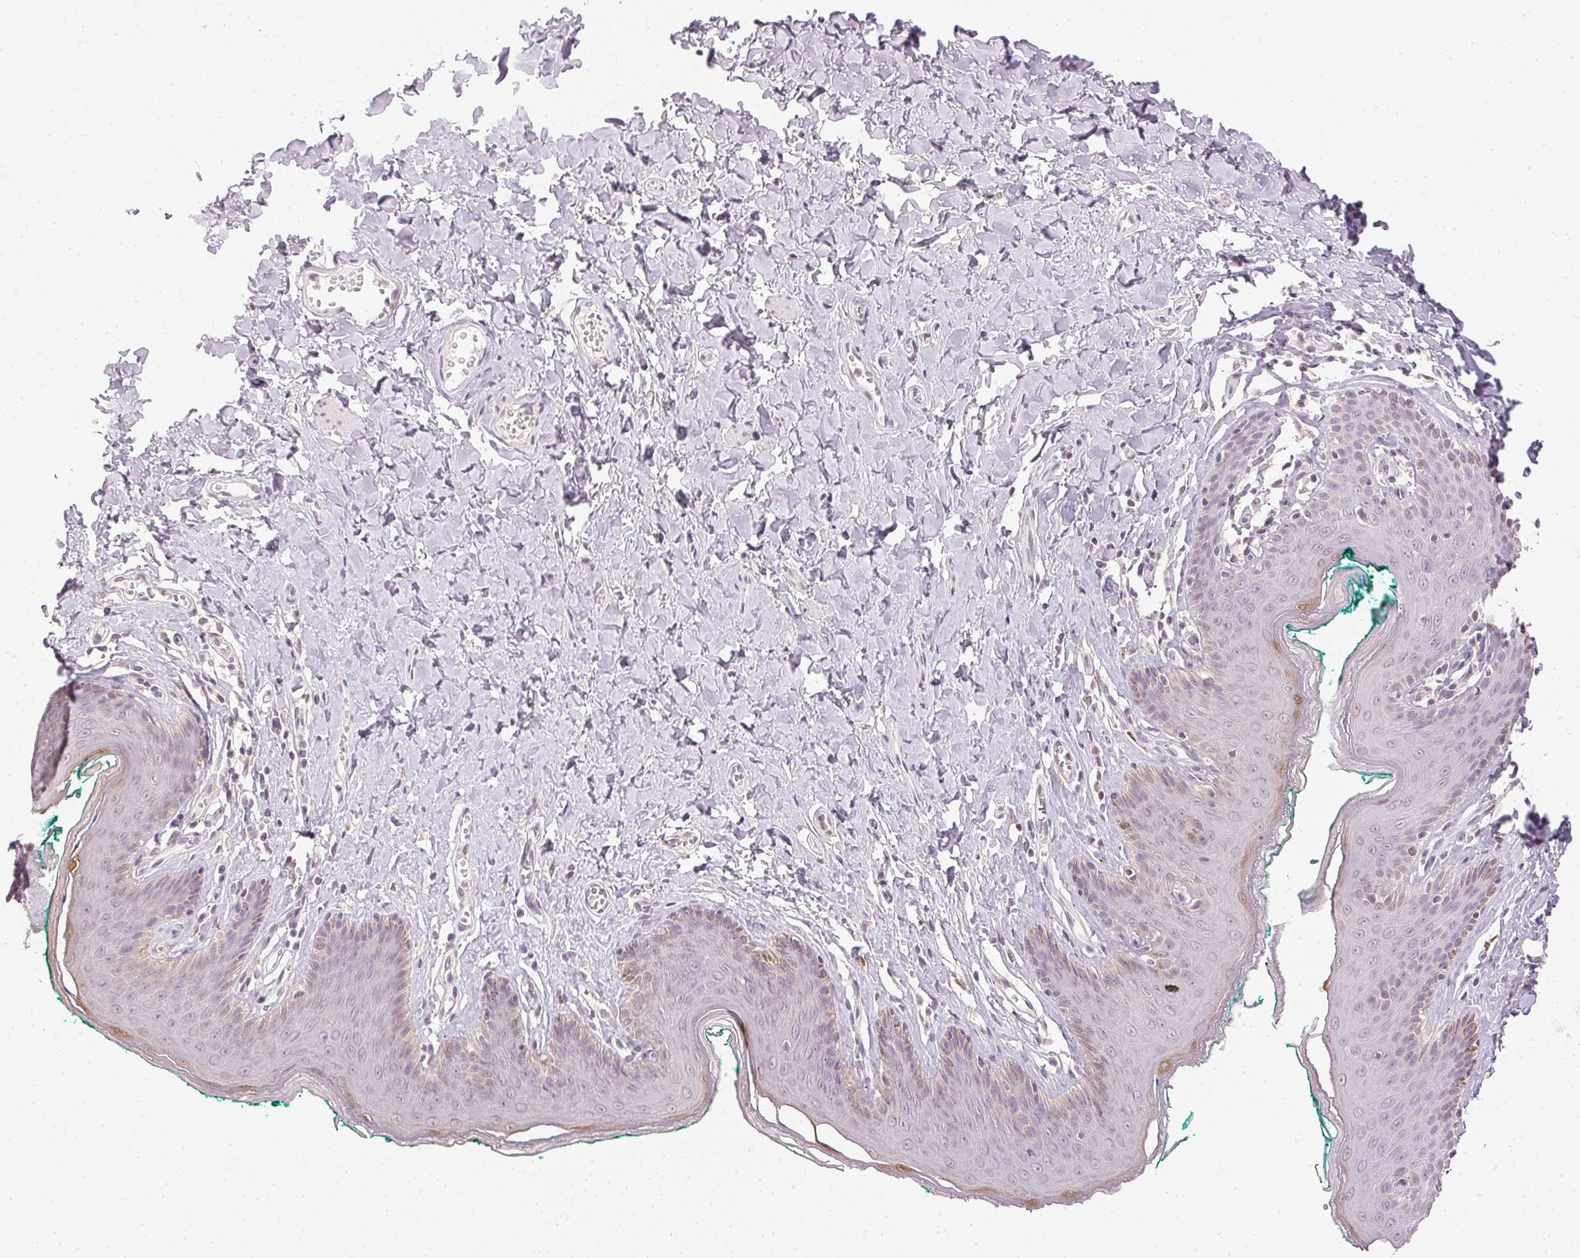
{"staining": {"intensity": "moderate", "quantity": "<25%", "location": "cytoplasmic/membranous"}, "tissue": "skin", "cell_type": "Epidermal cells", "image_type": "normal", "snomed": [{"axis": "morphology", "description": "Normal tissue, NOS"}, {"axis": "topography", "description": "Vulva"}, {"axis": "topography", "description": "Peripheral nerve tissue"}], "caption": "Protein staining demonstrates moderate cytoplasmic/membranous expression in about <25% of epidermal cells in benign skin. The staining is performed using DAB brown chromogen to label protein expression. The nuclei are counter-stained blue using hematoxylin.", "gene": "KPRP", "patient": {"sex": "female", "age": 66}}